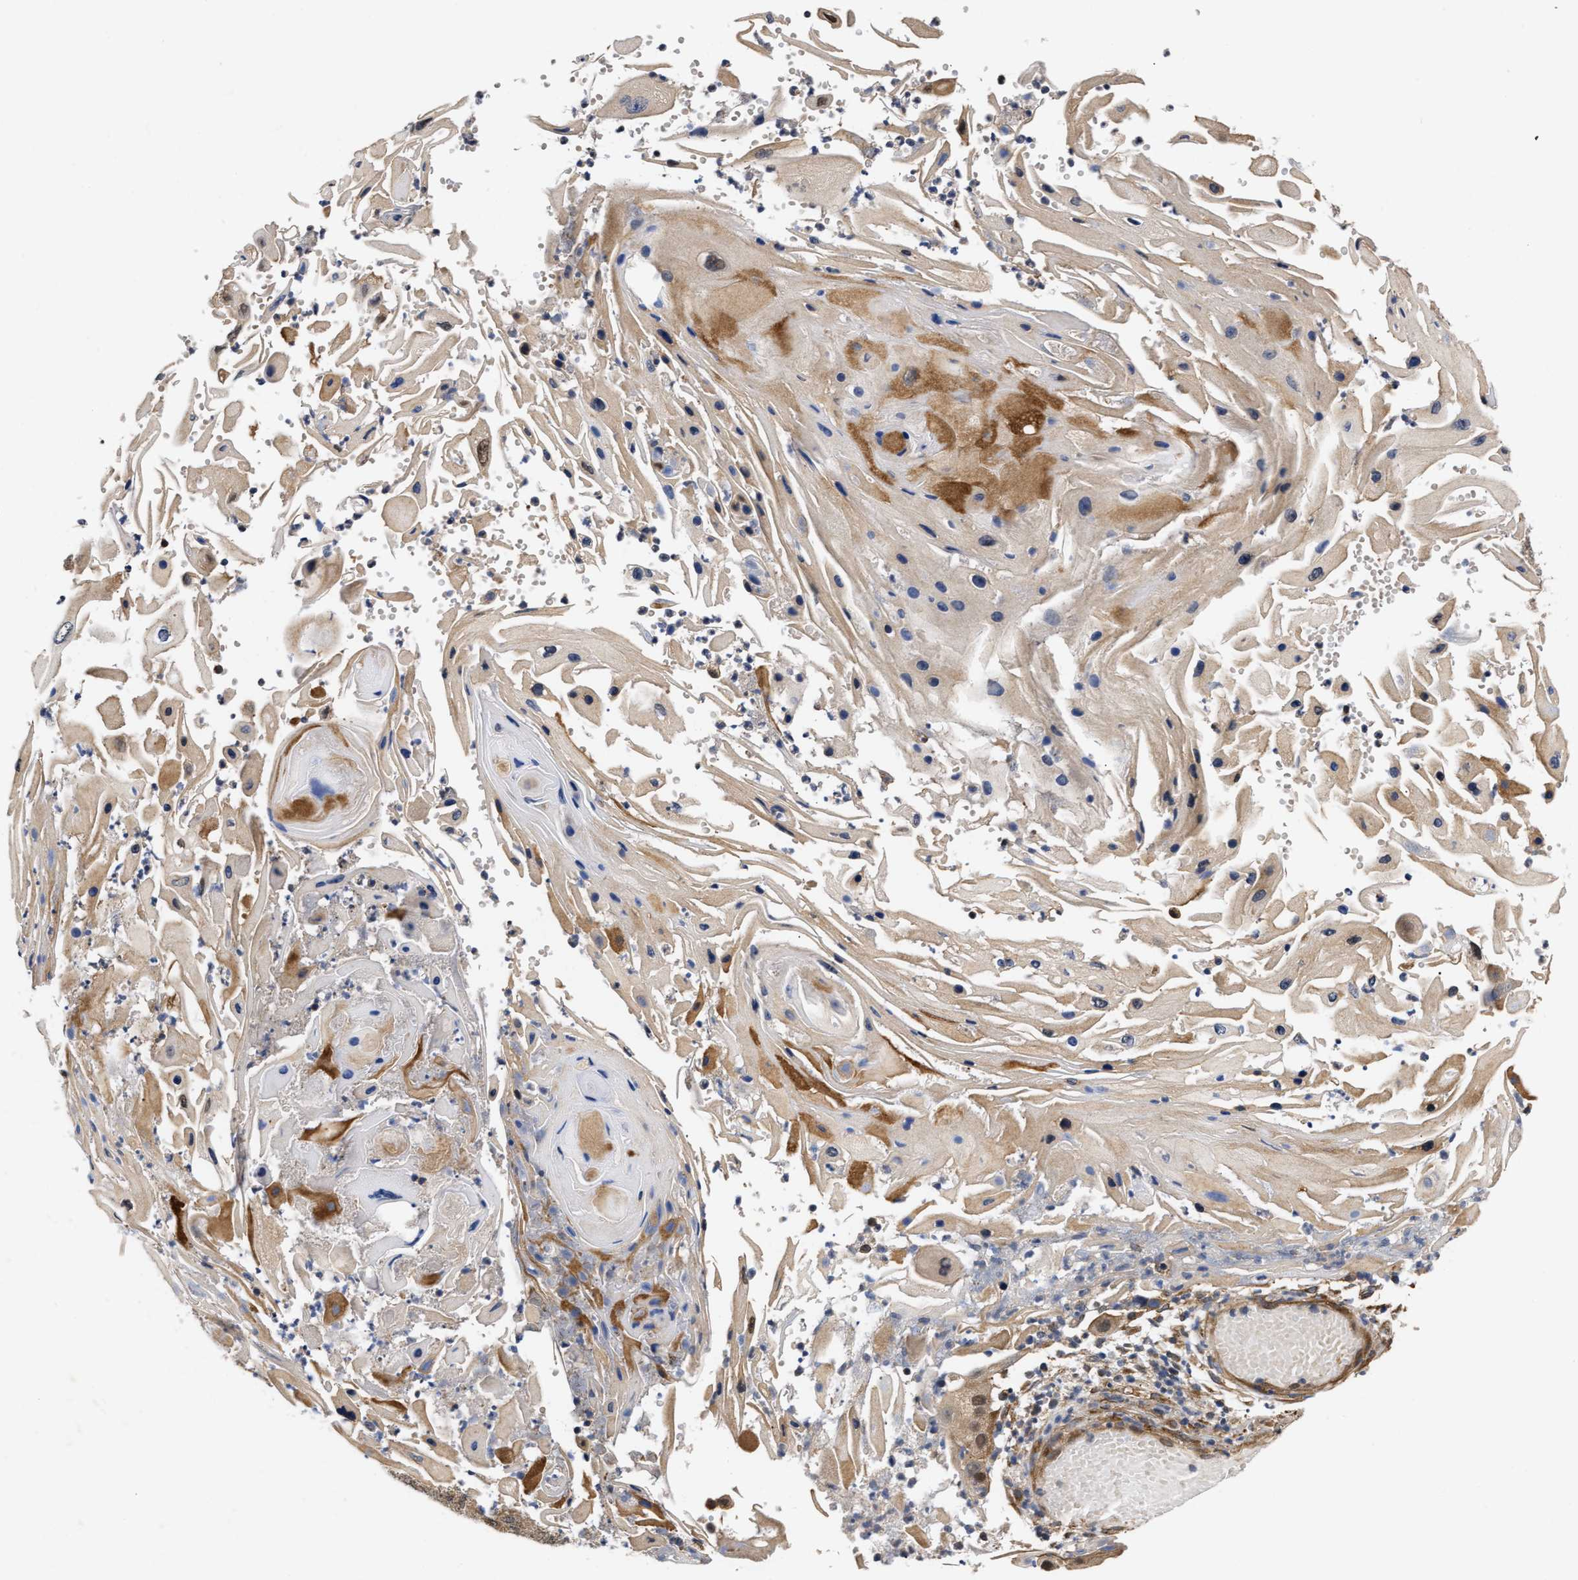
{"staining": {"intensity": "moderate", "quantity": "25%-75%", "location": "cytoplasmic/membranous,nuclear"}, "tissue": "skin cancer", "cell_type": "Tumor cells", "image_type": "cancer", "snomed": [{"axis": "morphology", "description": "Squamous cell carcinoma, NOS"}, {"axis": "topography", "description": "Skin"}], "caption": "Moderate cytoplasmic/membranous and nuclear protein staining is present in about 25%-75% of tumor cells in skin cancer.", "gene": "CLIP2", "patient": {"sex": "female", "age": 44}}